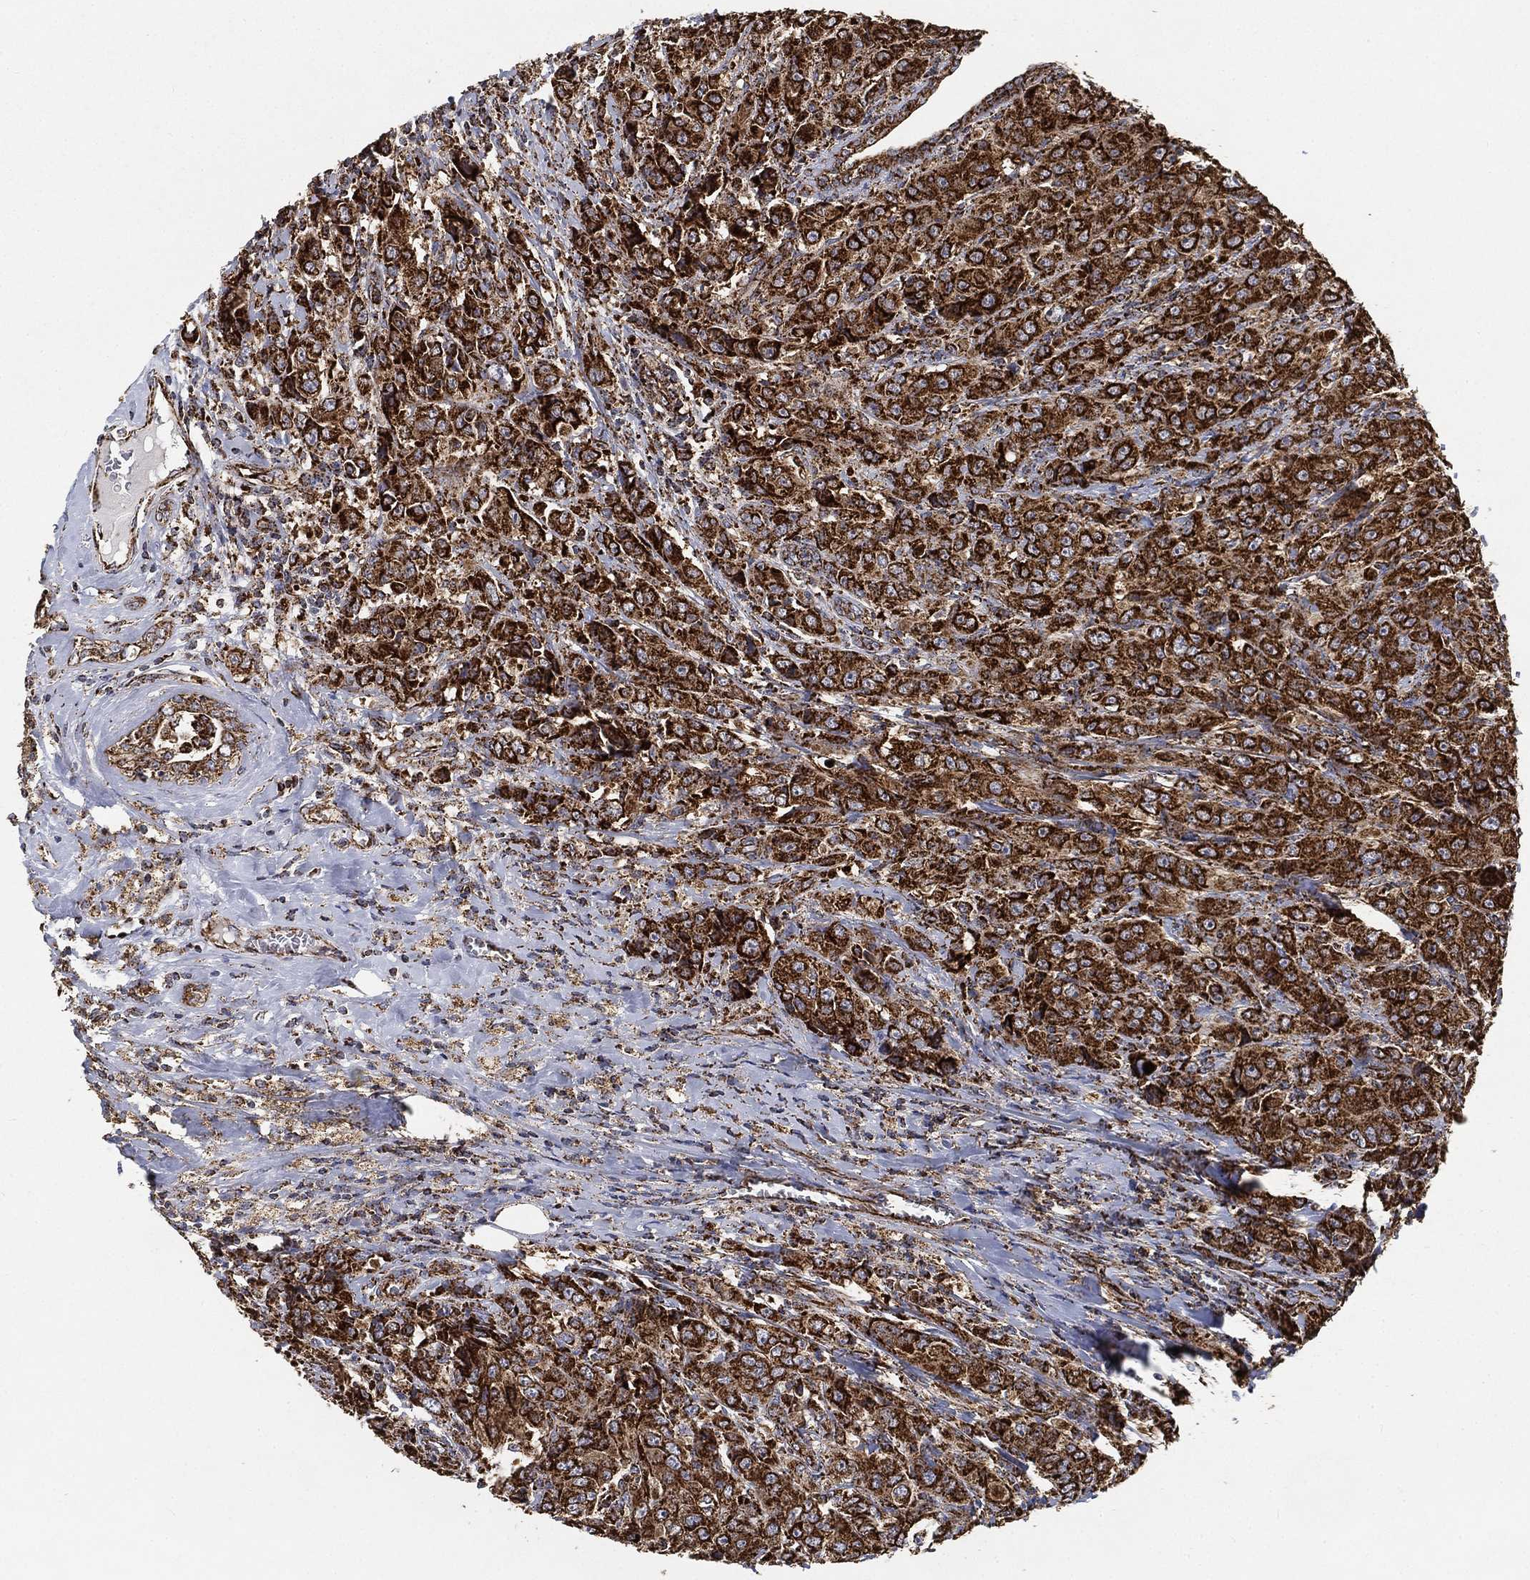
{"staining": {"intensity": "strong", "quantity": ">75%", "location": "cytoplasmic/membranous"}, "tissue": "breast cancer", "cell_type": "Tumor cells", "image_type": "cancer", "snomed": [{"axis": "morphology", "description": "Duct carcinoma"}, {"axis": "topography", "description": "Breast"}], "caption": "Immunohistochemical staining of human breast cancer displays strong cytoplasmic/membranous protein positivity in approximately >75% of tumor cells.", "gene": "SLC38A7", "patient": {"sex": "female", "age": 43}}